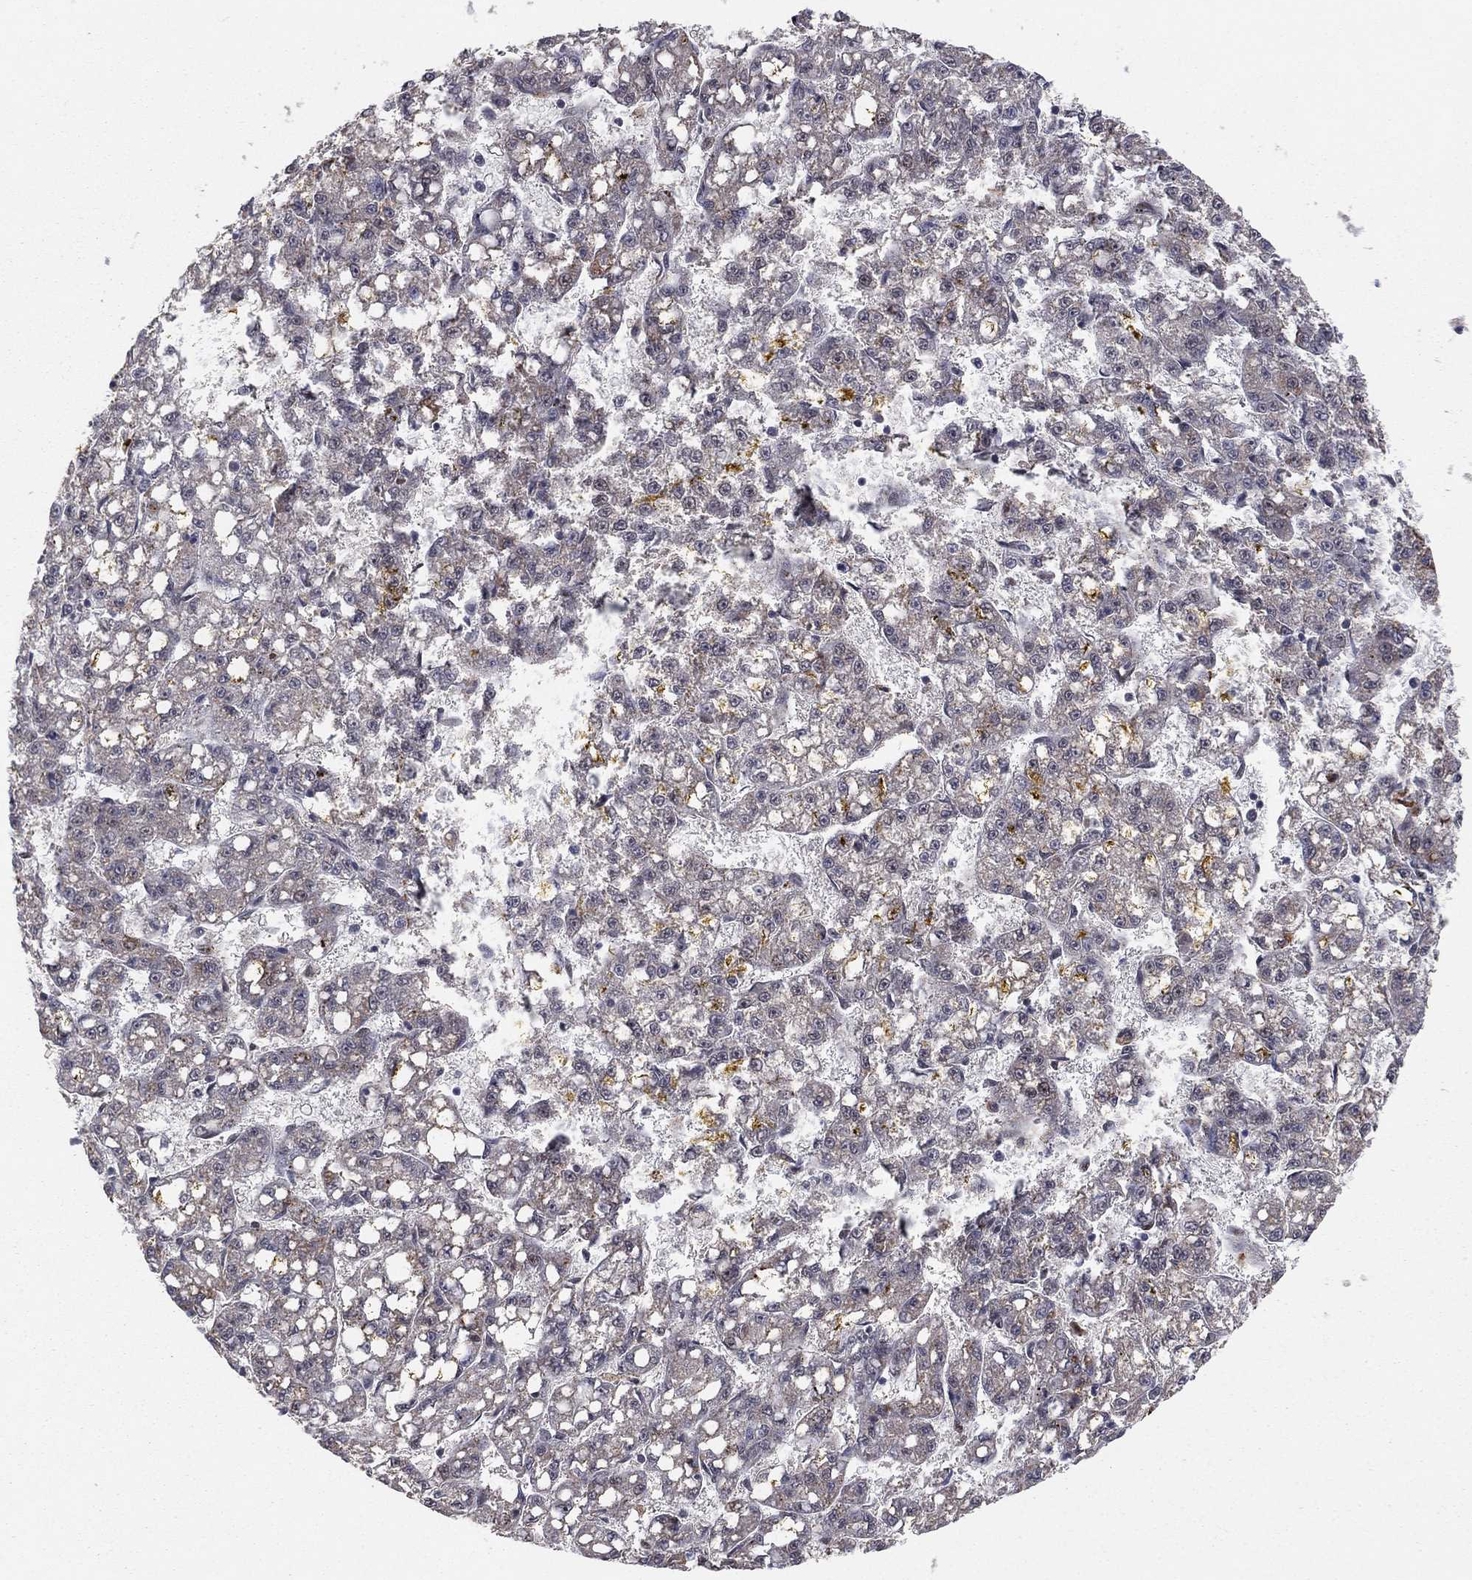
{"staining": {"intensity": "negative", "quantity": "none", "location": "none"}, "tissue": "liver cancer", "cell_type": "Tumor cells", "image_type": "cancer", "snomed": [{"axis": "morphology", "description": "Carcinoma, Hepatocellular, NOS"}, {"axis": "topography", "description": "Liver"}], "caption": "A histopathology image of human liver cancer (hepatocellular carcinoma) is negative for staining in tumor cells.", "gene": "ZNF395", "patient": {"sex": "female", "age": 65}}